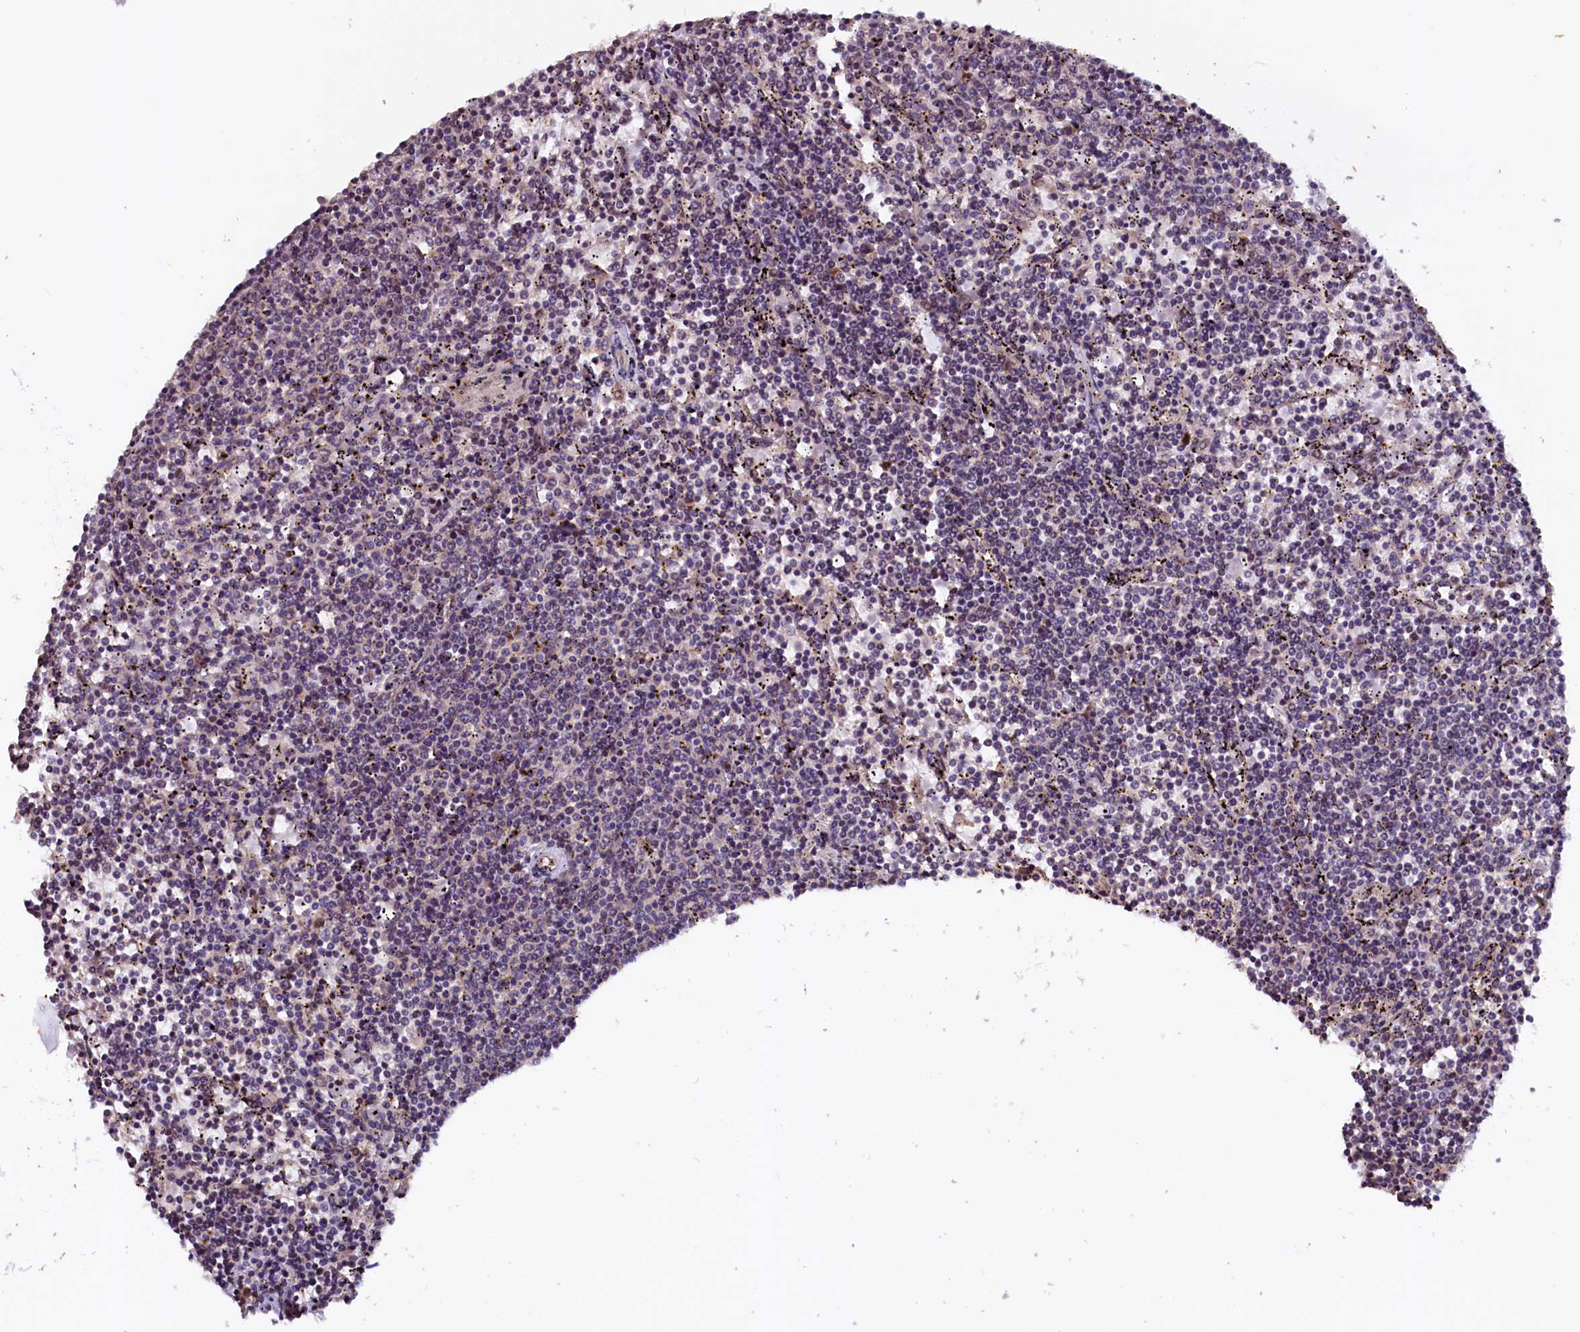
{"staining": {"intensity": "negative", "quantity": "none", "location": "none"}, "tissue": "lymphoma", "cell_type": "Tumor cells", "image_type": "cancer", "snomed": [{"axis": "morphology", "description": "Malignant lymphoma, non-Hodgkin's type, Low grade"}, {"axis": "topography", "description": "Spleen"}], "caption": "Low-grade malignant lymphoma, non-Hodgkin's type was stained to show a protein in brown. There is no significant positivity in tumor cells.", "gene": "RNMT", "patient": {"sex": "female", "age": 50}}